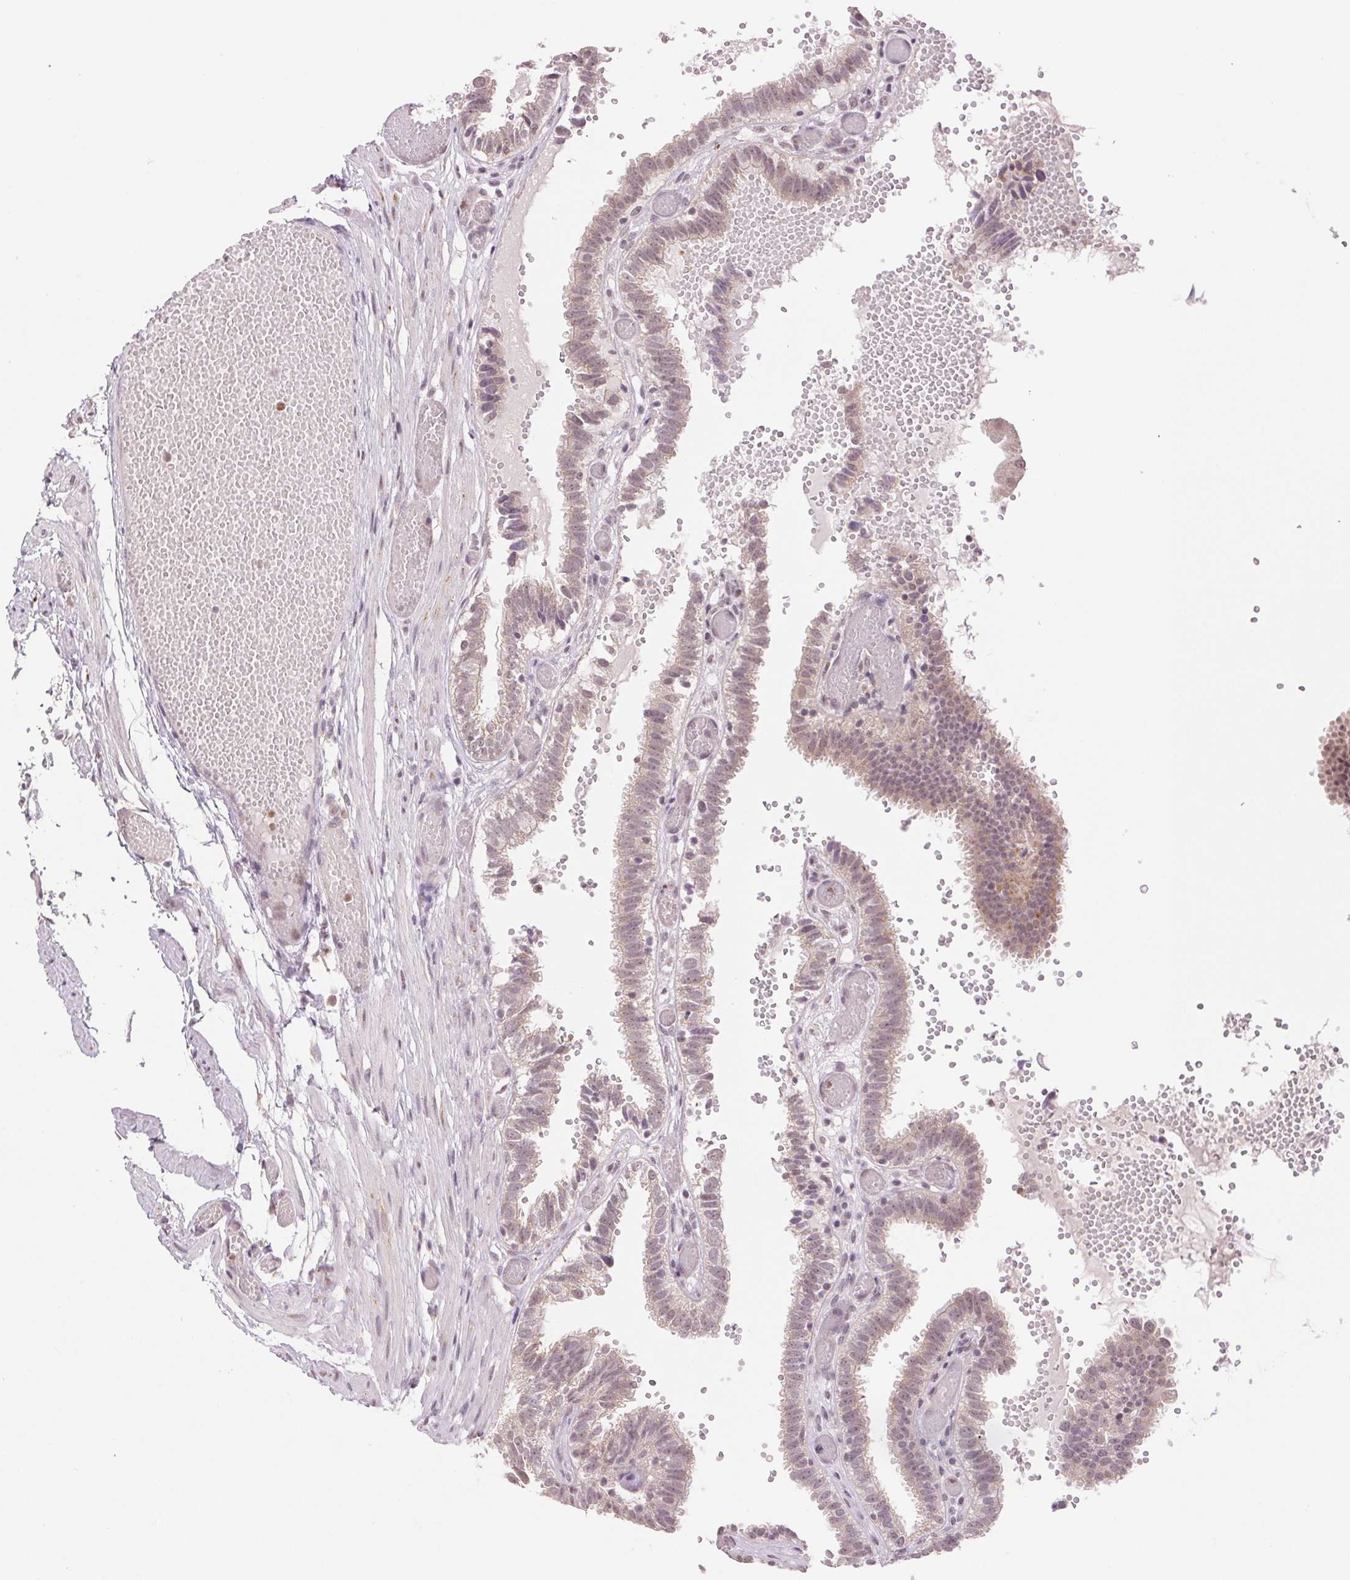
{"staining": {"intensity": "weak", "quantity": ">75%", "location": "nuclear"}, "tissue": "fallopian tube", "cell_type": "Glandular cells", "image_type": "normal", "snomed": [{"axis": "morphology", "description": "Normal tissue, NOS"}, {"axis": "topography", "description": "Fallopian tube"}], "caption": "Immunohistochemical staining of unremarkable human fallopian tube demonstrates low levels of weak nuclear staining in about >75% of glandular cells. The staining was performed using DAB (3,3'-diaminobenzidine) to visualize the protein expression in brown, while the nuclei were stained in blue with hematoxylin (Magnification: 20x).", "gene": "GRHL3", "patient": {"sex": "female", "age": 37}}